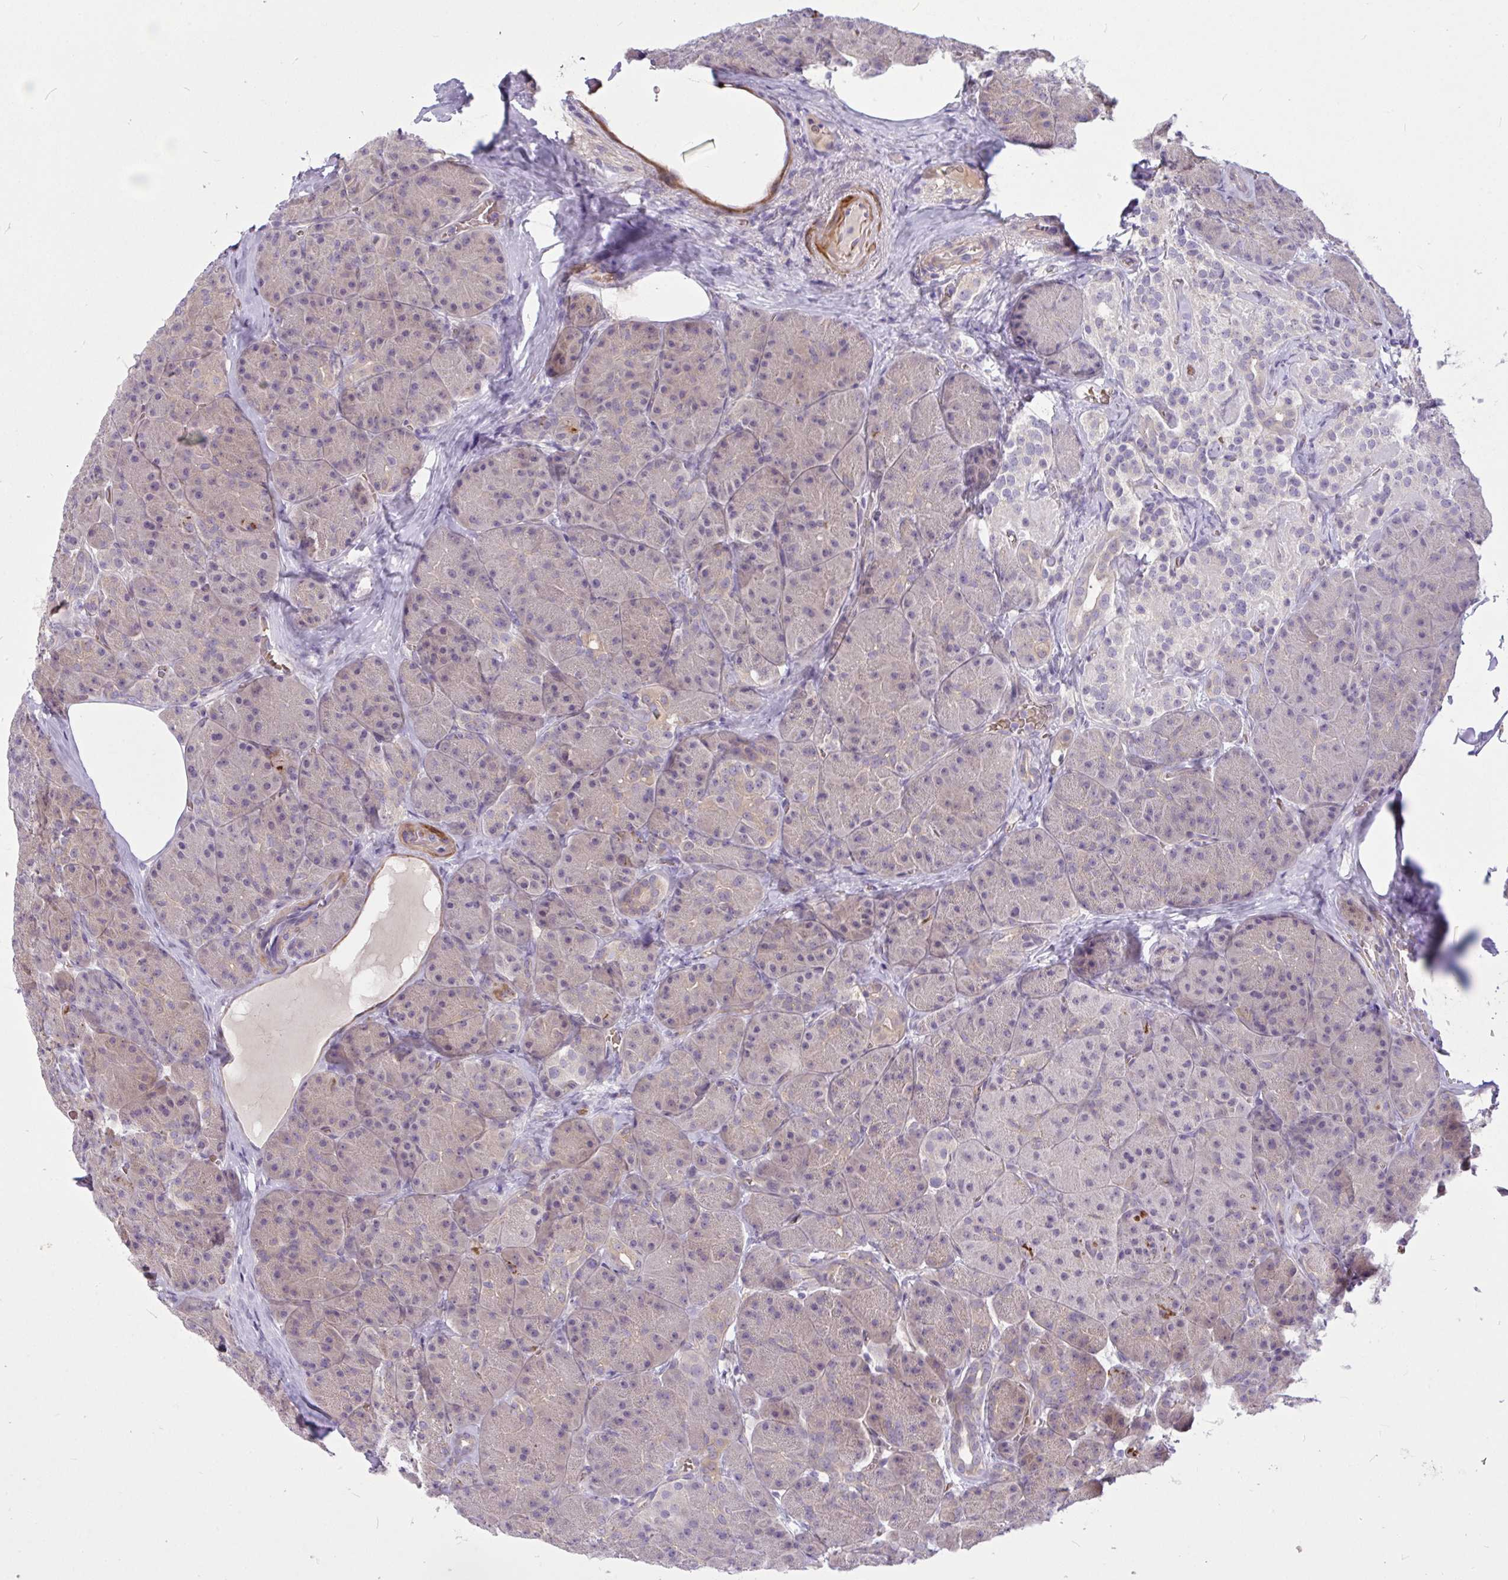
{"staining": {"intensity": "weak", "quantity": "<25%", "location": "cytoplasmic/membranous"}, "tissue": "pancreas", "cell_type": "Exocrine glandular cells", "image_type": "normal", "snomed": [{"axis": "morphology", "description": "Normal tissue, NOS"}, {"axis": "topography", "description": "Pancreas"}], "caption": "Human pancreas stained for a protein using IHC shows no staining in exocrine glandular cells.", "gene": "MOCS1", "patient": {"sex": "male", "age": 57}}